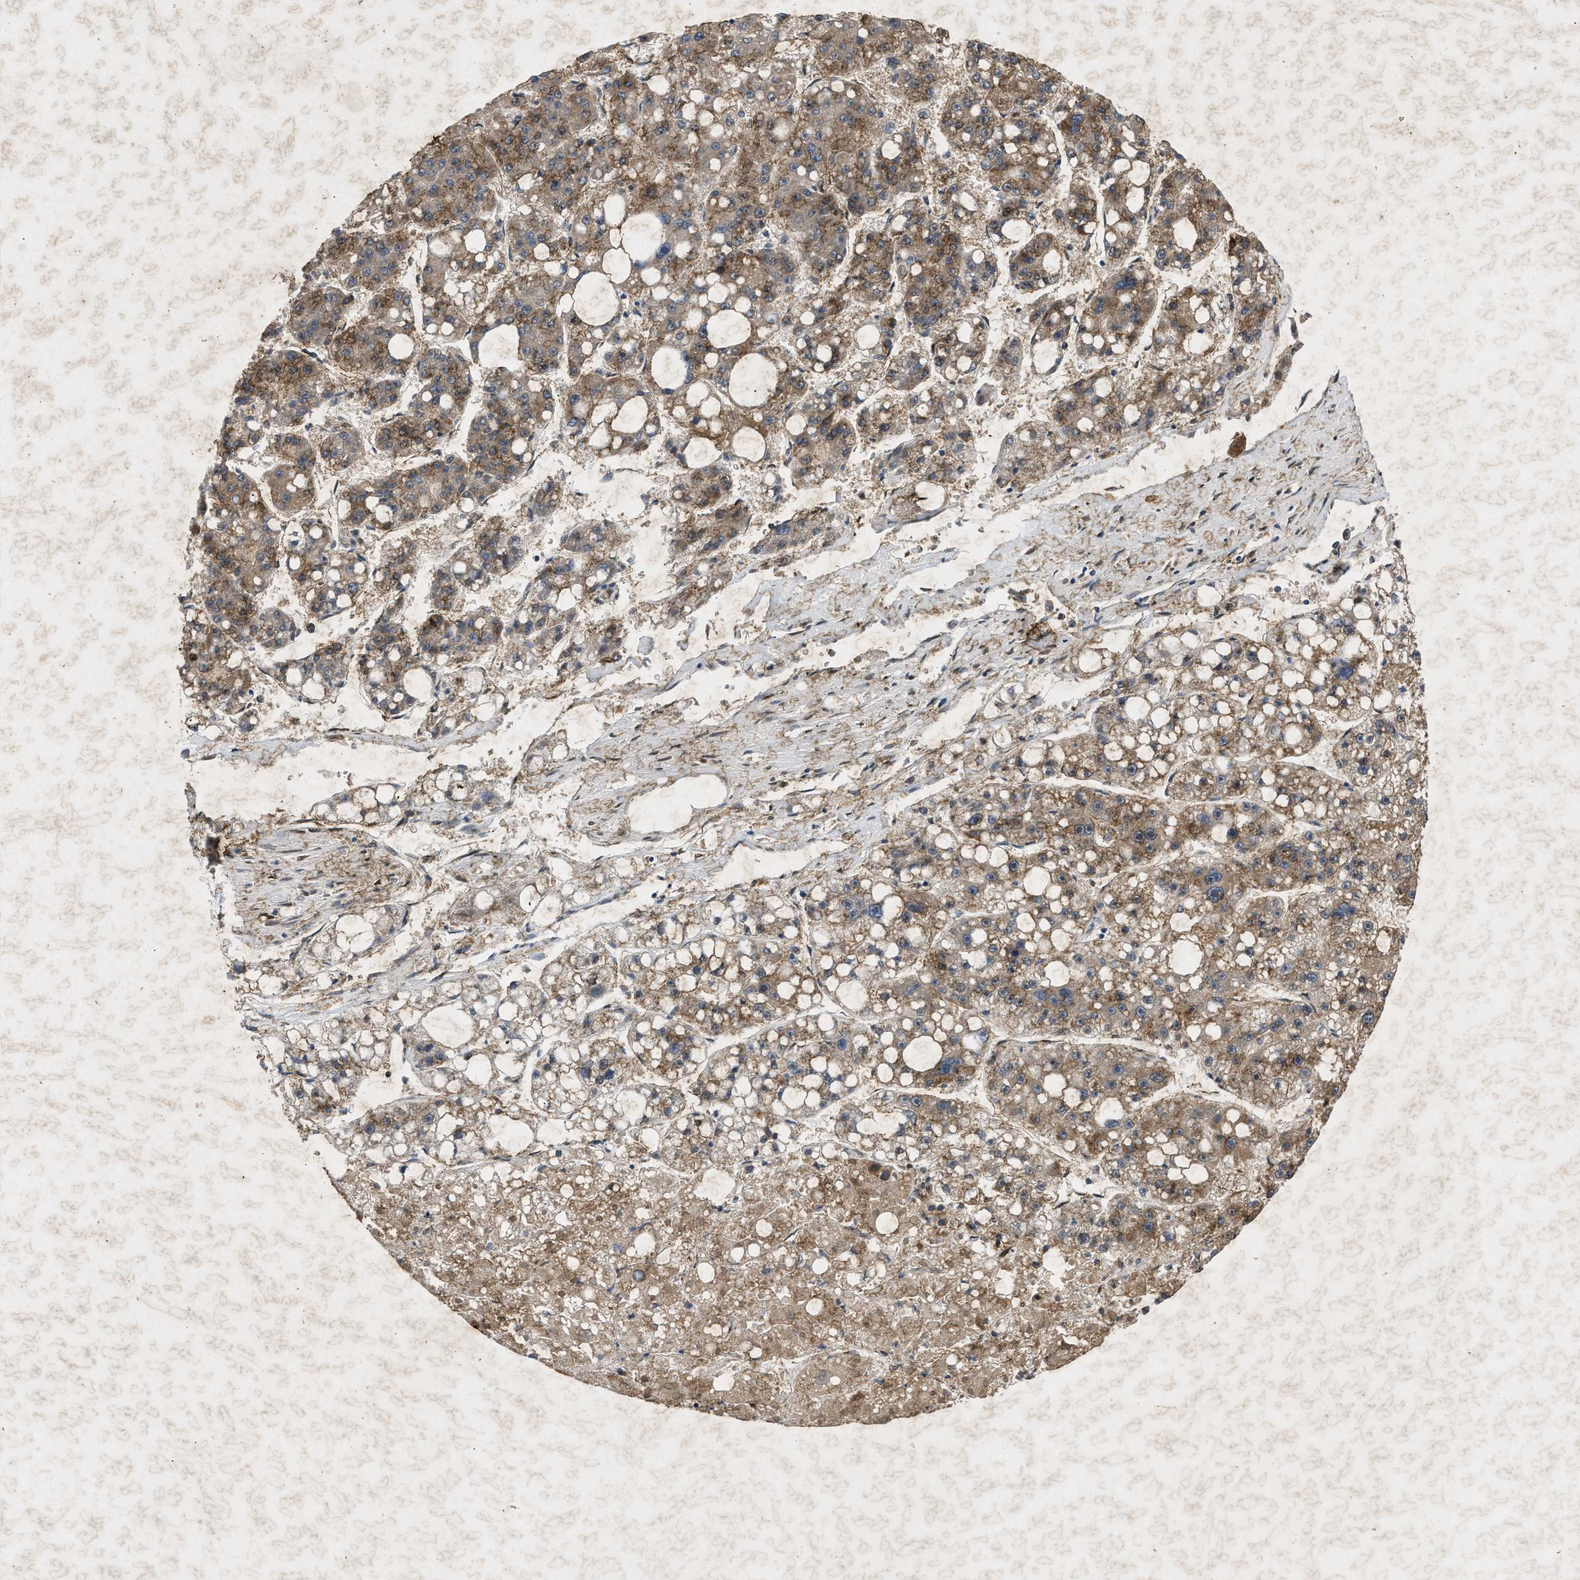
{"staining": {"intensity": "moderate", "quantity": ">75%", "location": "cytoplasmic/membranous"}, "tissue": "liver cancer", "cell_type": "Tumor cells", "image_type": "cancer", "snomed": [{"axis": "morphology", "description": "Carcinoma, Hepatocellular, NOS"}, {"axis": "topography", "description": "Liver"}], "caption": "Liver cancer stained with a protein marker reveals moderate staining in tumor cells.", "gene": "PRKG2", "patient": {"sex": "female", "age": 61}}